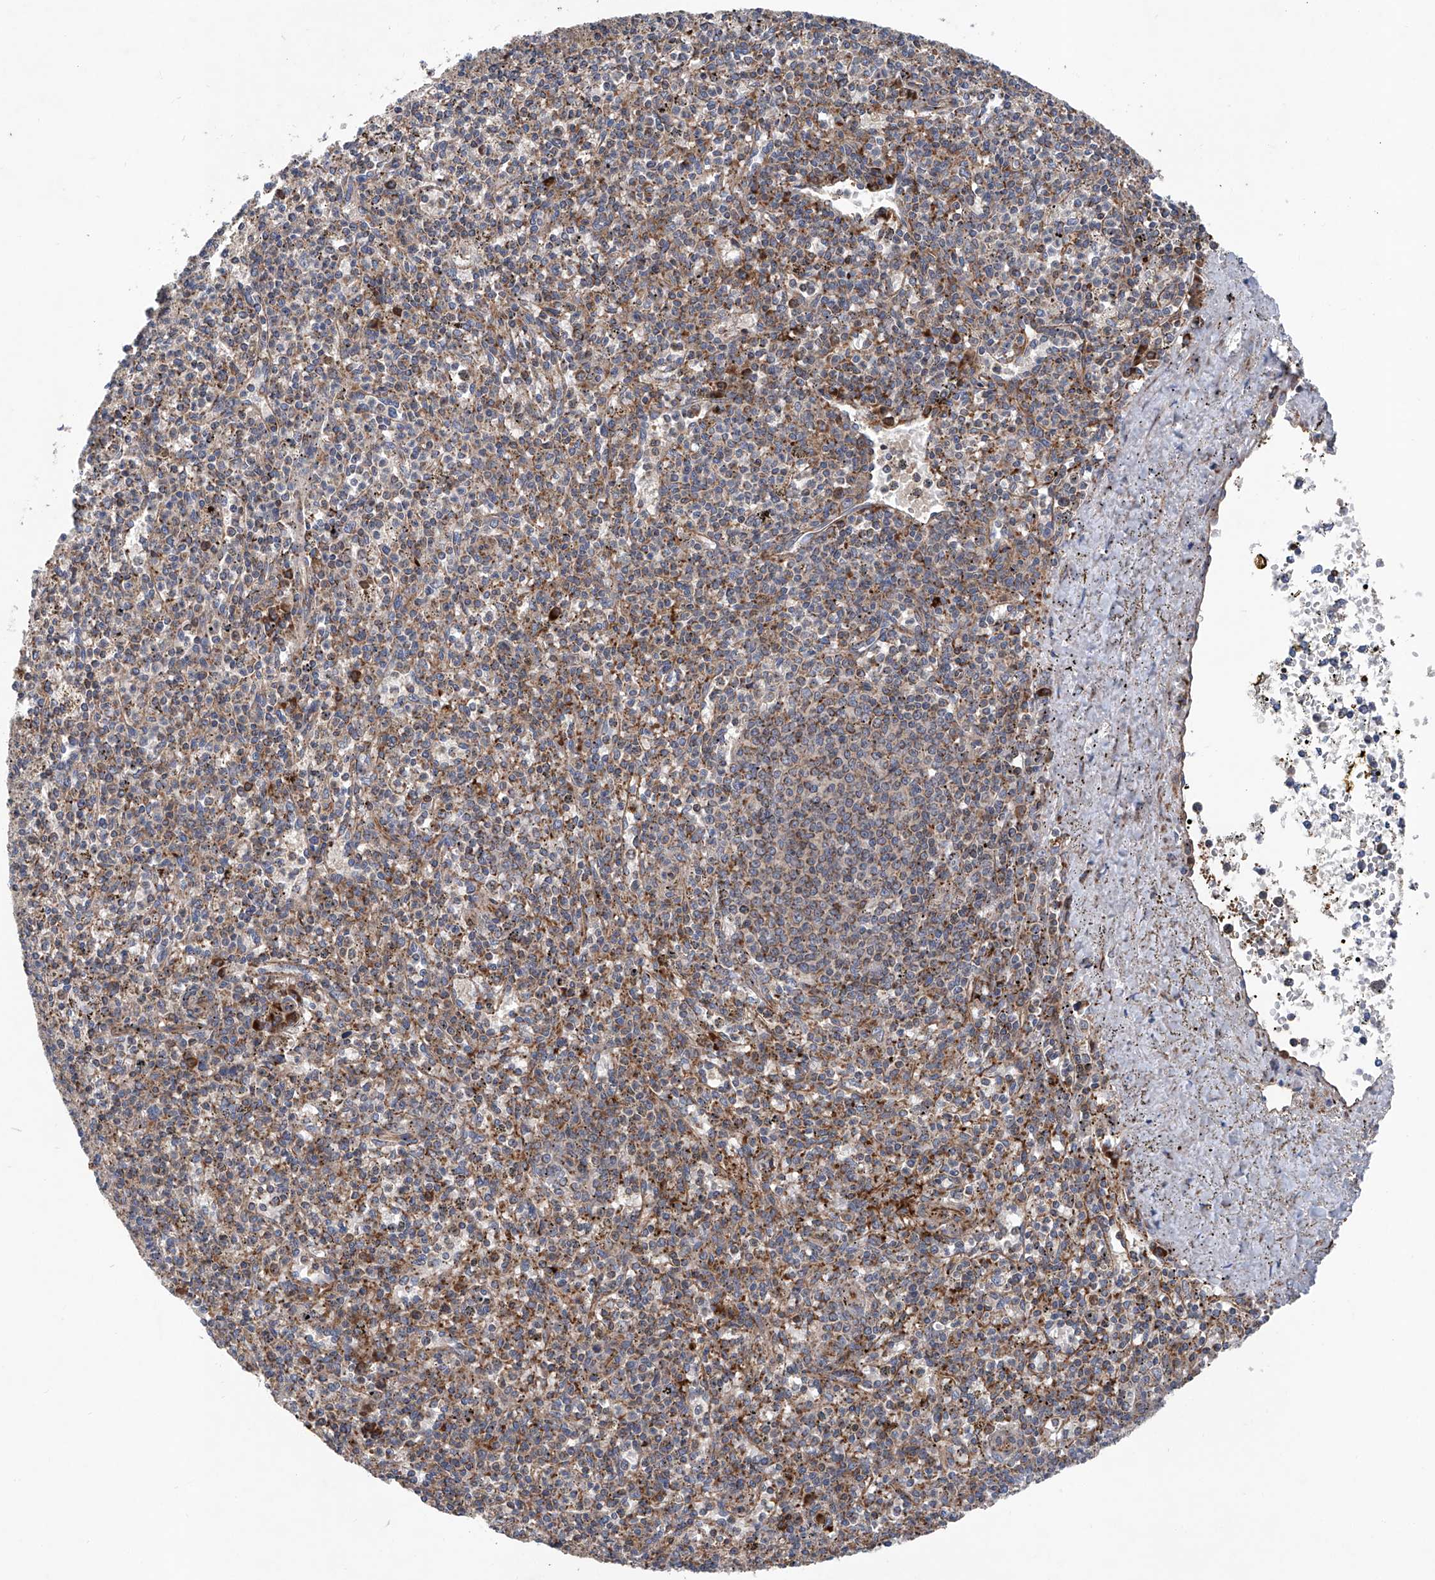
{"staining": {"intensity": "moderate", "quantity": "<25%", "location": "cytoplasmic/membranous"}, "tissue": "spleen", "cell_type": "Cells in red pulp", "image_type": "normal", "snomed": [{"axis": "morphology", "description": "Normal tissue, NOS"}, {"axis": "topography", "description": "Spleen"}], "caption": "Protein staining demonstrates moderate cytoplasmic/membranous expression in about <25% of cells in red pulp in normal spleen. (DAB IHC, brown staining for protein, blue staining for nuclei).", "gene": "ASCC3", "patient": {"sex": "male", "age": 72}}